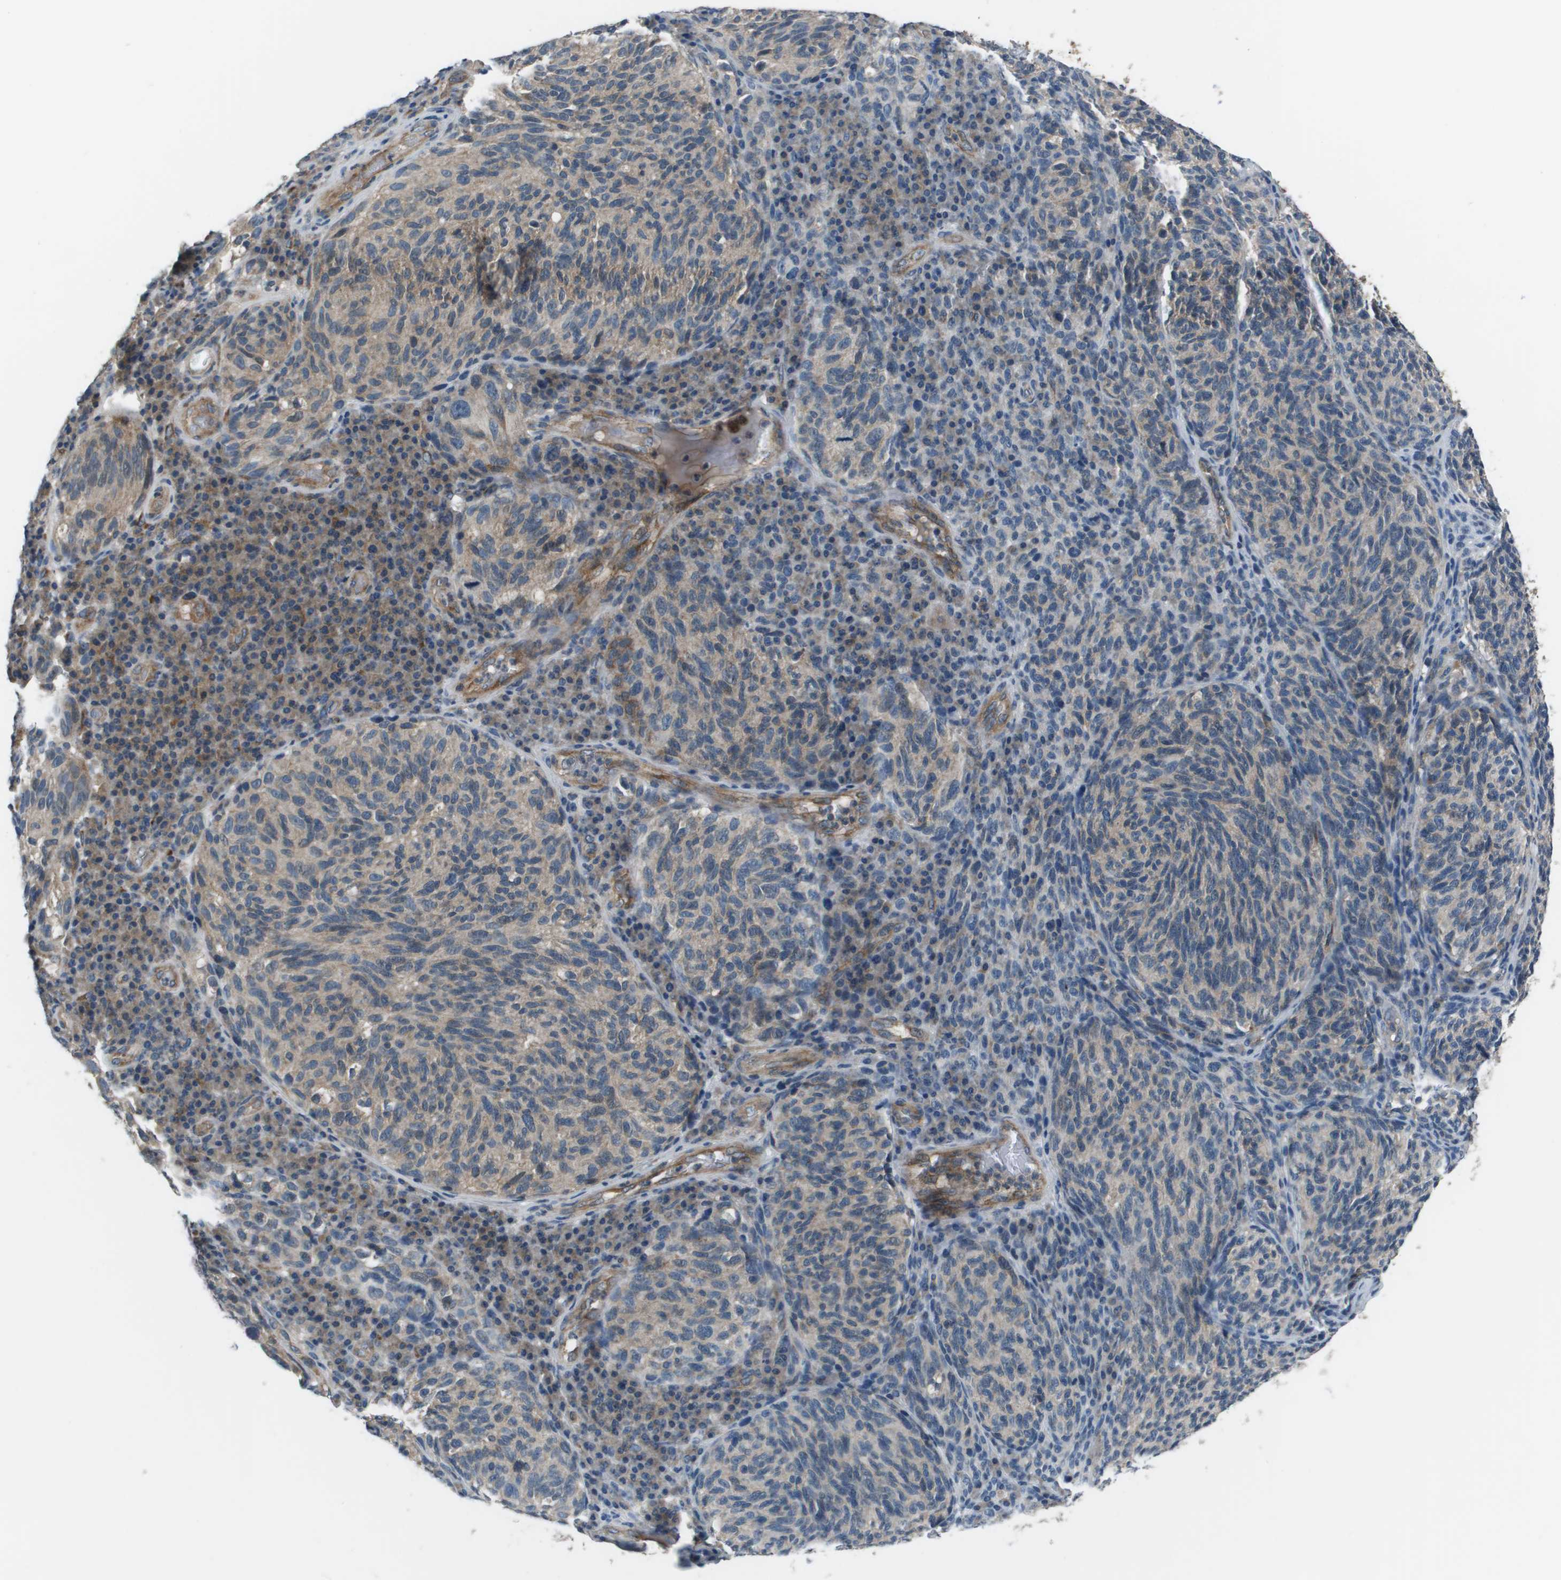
{"staining": {"intensity": "weak", "quantity": "25%-75%", "location": "cytoplasmic/membranous"}, "tissue": "melanoma", "cell_type": "Tumor cells", "image_type": "cancer", "snomed": [{"axis": "morphology", "description": "Malignant melanoma, NOS"}, {"axis": "topography", "description": "Skin"}], "caption": "Protein positivity by immunohistochemistry demonstrates weak cytoplasmic/membranous staining in approximately 25%-75% of tumor cells in melanoma.", "gene": "PCOLCE", "patient": {"sex": "female", "age": 73}}